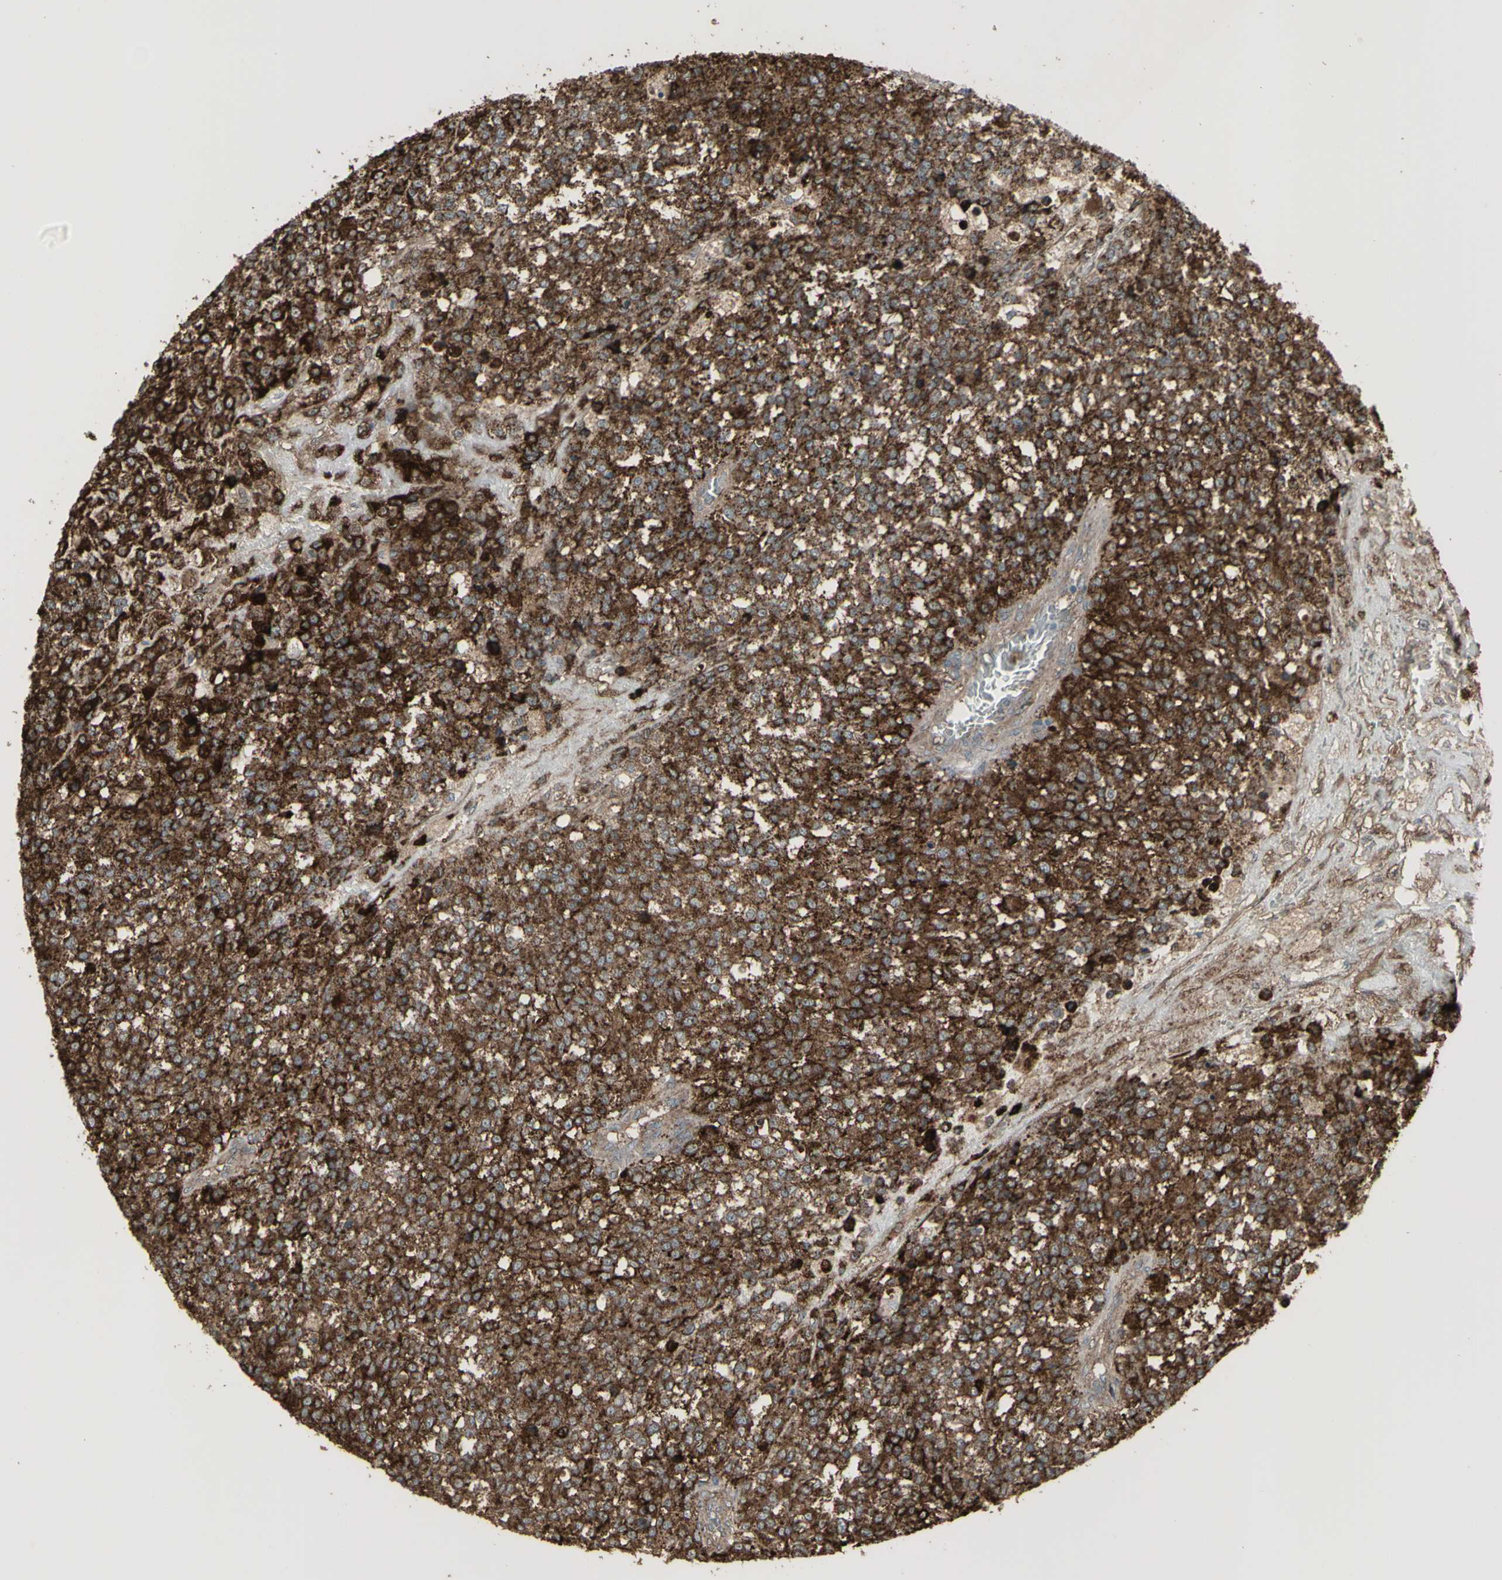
{"staining": {"intensity": "strong", "quantity": ">75%", "location": "cytoplasmic/membranous"}, "tissue": "testis cancer", "cell_type": "Tumor cells", "image_type": "cancer", "snomed": [{"axis": "morphology", "description": "Seminoma, NOS"}, {"axis": "topography", "description": "Testis"}], "caption": "High-power microscopy captured an IHC image of testis seminoma, revealing strong cytoplasmic/membranous positivity in about >75% of tumor cells.", "gene": "SMO", "patient": {"sex": "male", "age": 59}}